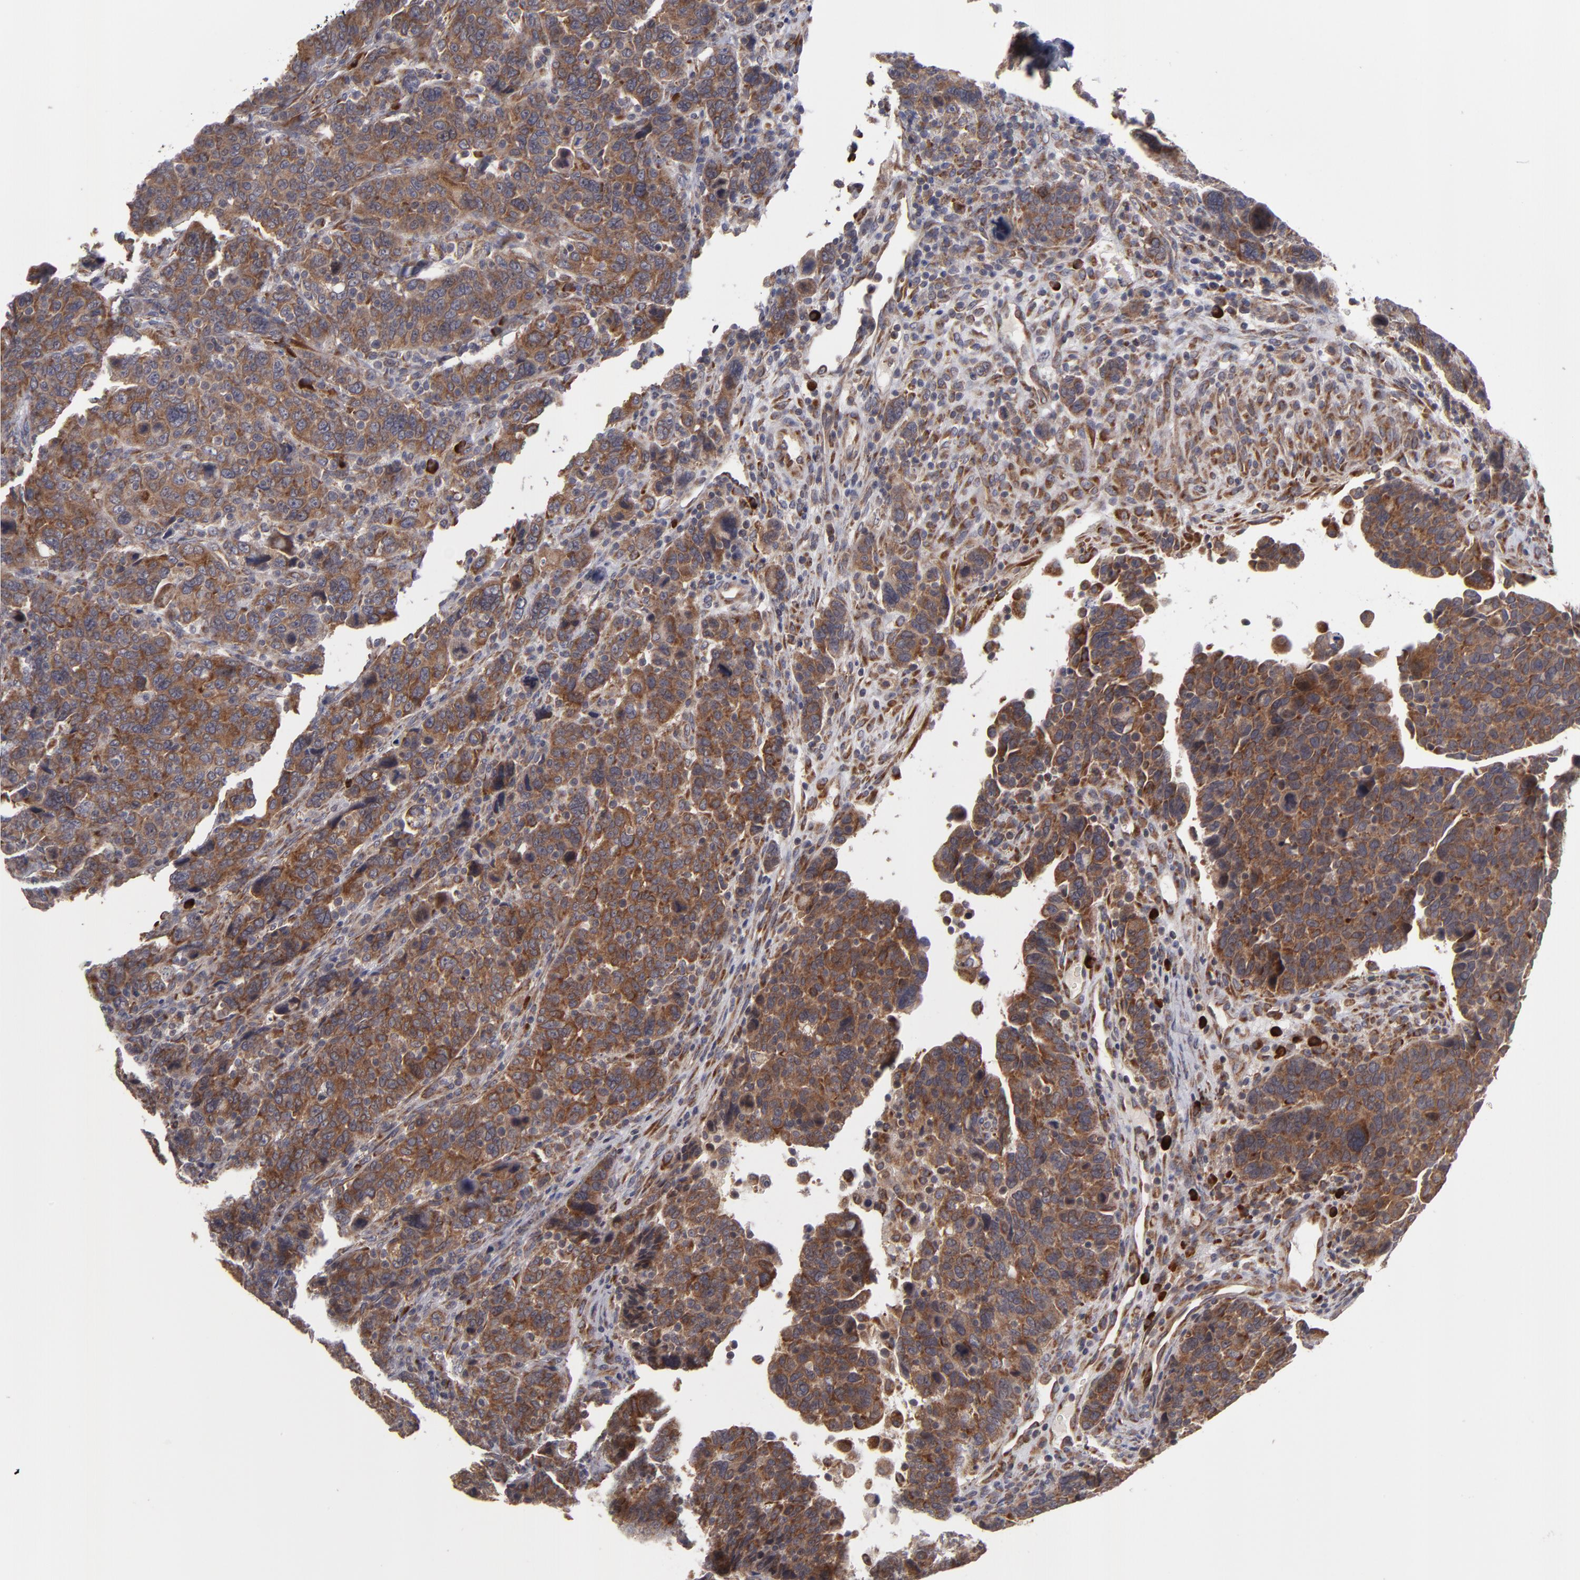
{"staining": {"intensity": "moderate", "quantity": ">75%", "location": "cytoplasmic/membranous"}, "tissue": "breast cancer", "cell_type": "Tumor cells", "image_type": "cancer", "snomed": [{"axis": "morphology", "description": "Duct carcinoma"}, {"axis": "topography", "description": "Breast"}], "caption": "A micrograph of infiltrating ductal carcinoma (breast) stained for a protein reveals moderate cytoplasmic/membranous brown staining in tumor cells. Using DAB (brown) and hematoxylin (blue) stains, captured at high magnification using brightfield microscopy.", "gene": "SND1", "patient": {"sex": "female", "age": 37}}